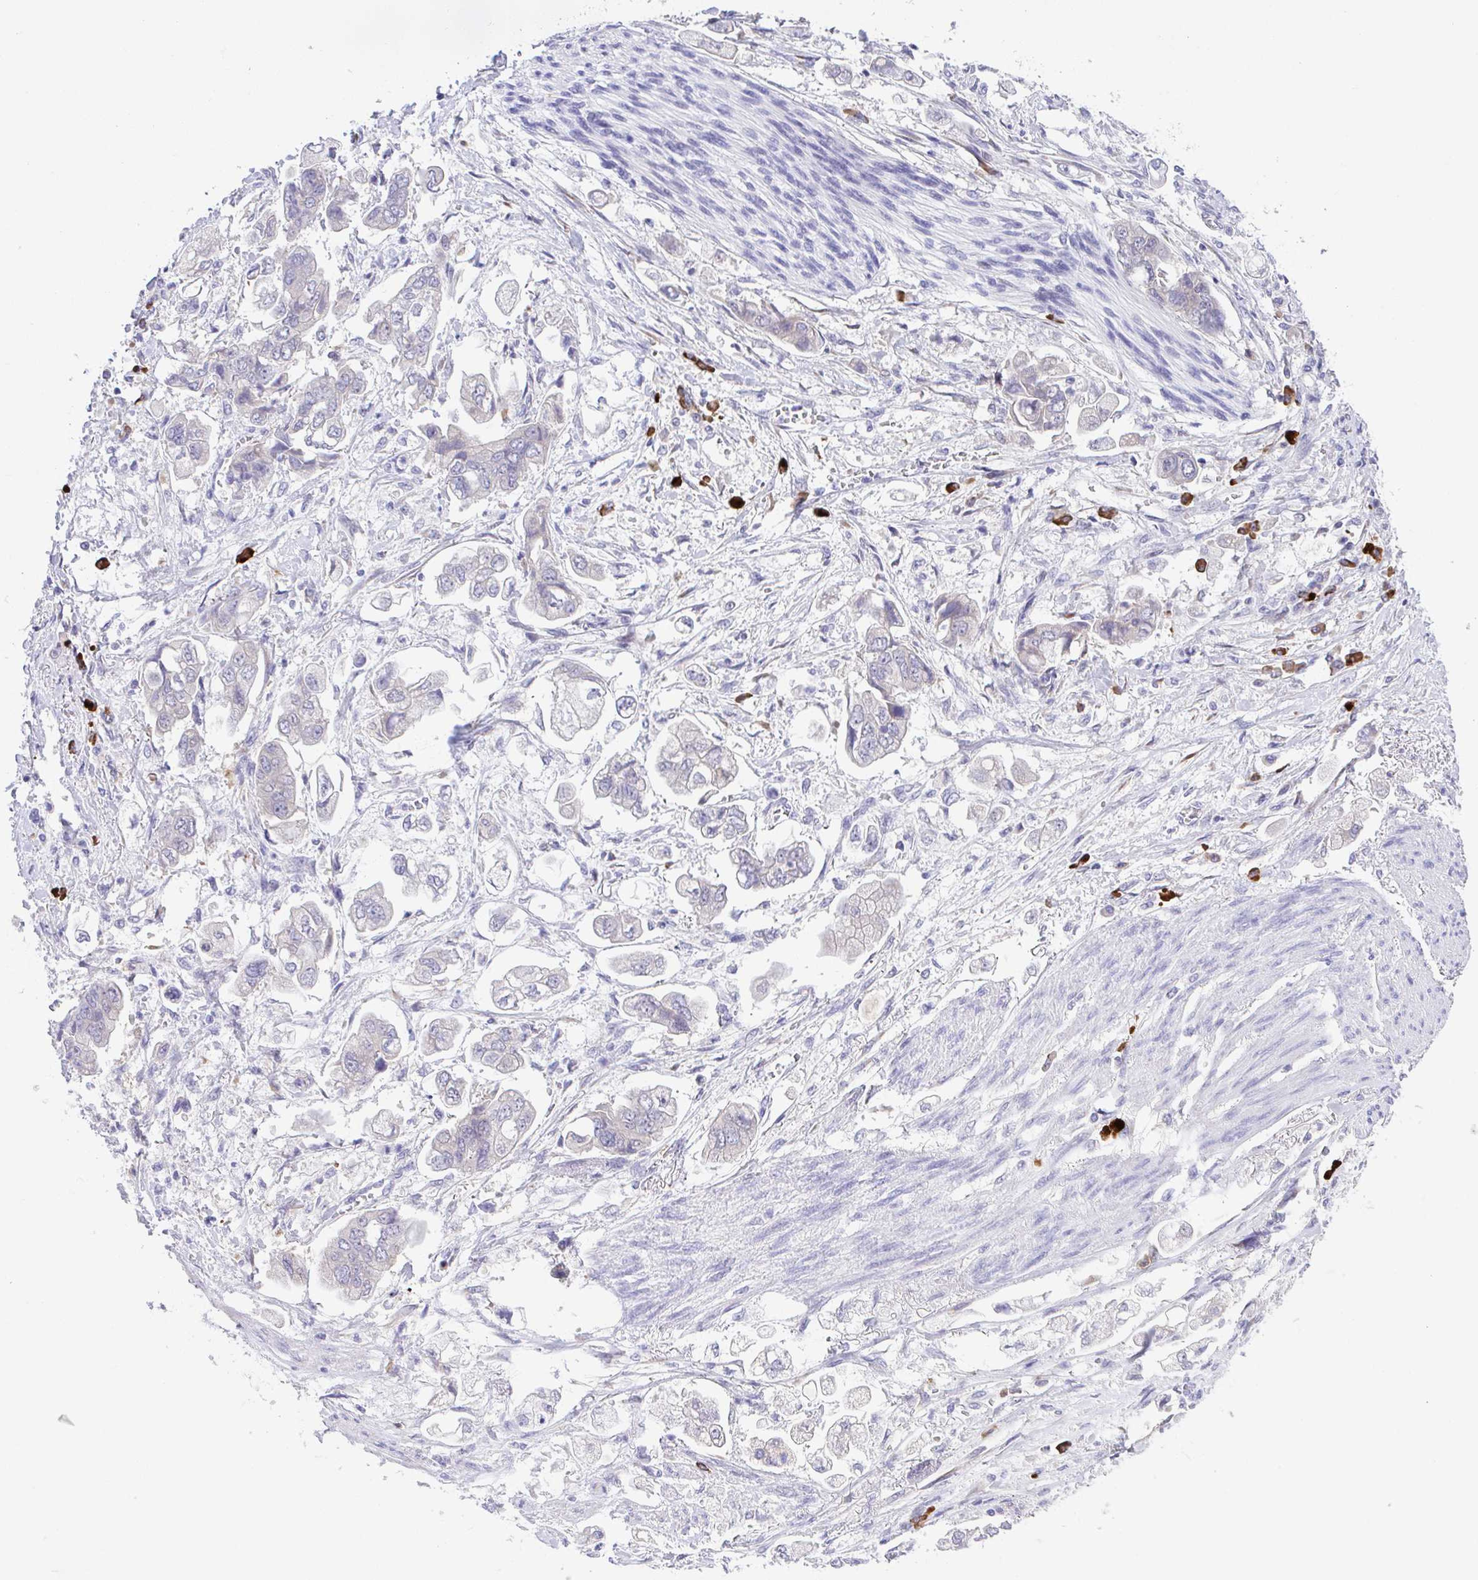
{"staining": {"intensity": "negative", "quantity": "none", "location": "none"}, "tissue": "stomach cancer", "cell_type": "Tumor cells", "image_type": "cancer", "snomed": [{"axis": "morphology", "description": "Adenocarcinoma, NOS"}, {"axis": "topography", "description": "Stomach"}], "caption": "An IHC histopathology image of adenocarcinoma (stomach) is shown. There is no staining in tumor cells of adenocarcinoma (stomach).", "gene": "HOXB4", "patient": {"sex": "male", "age": 62}}